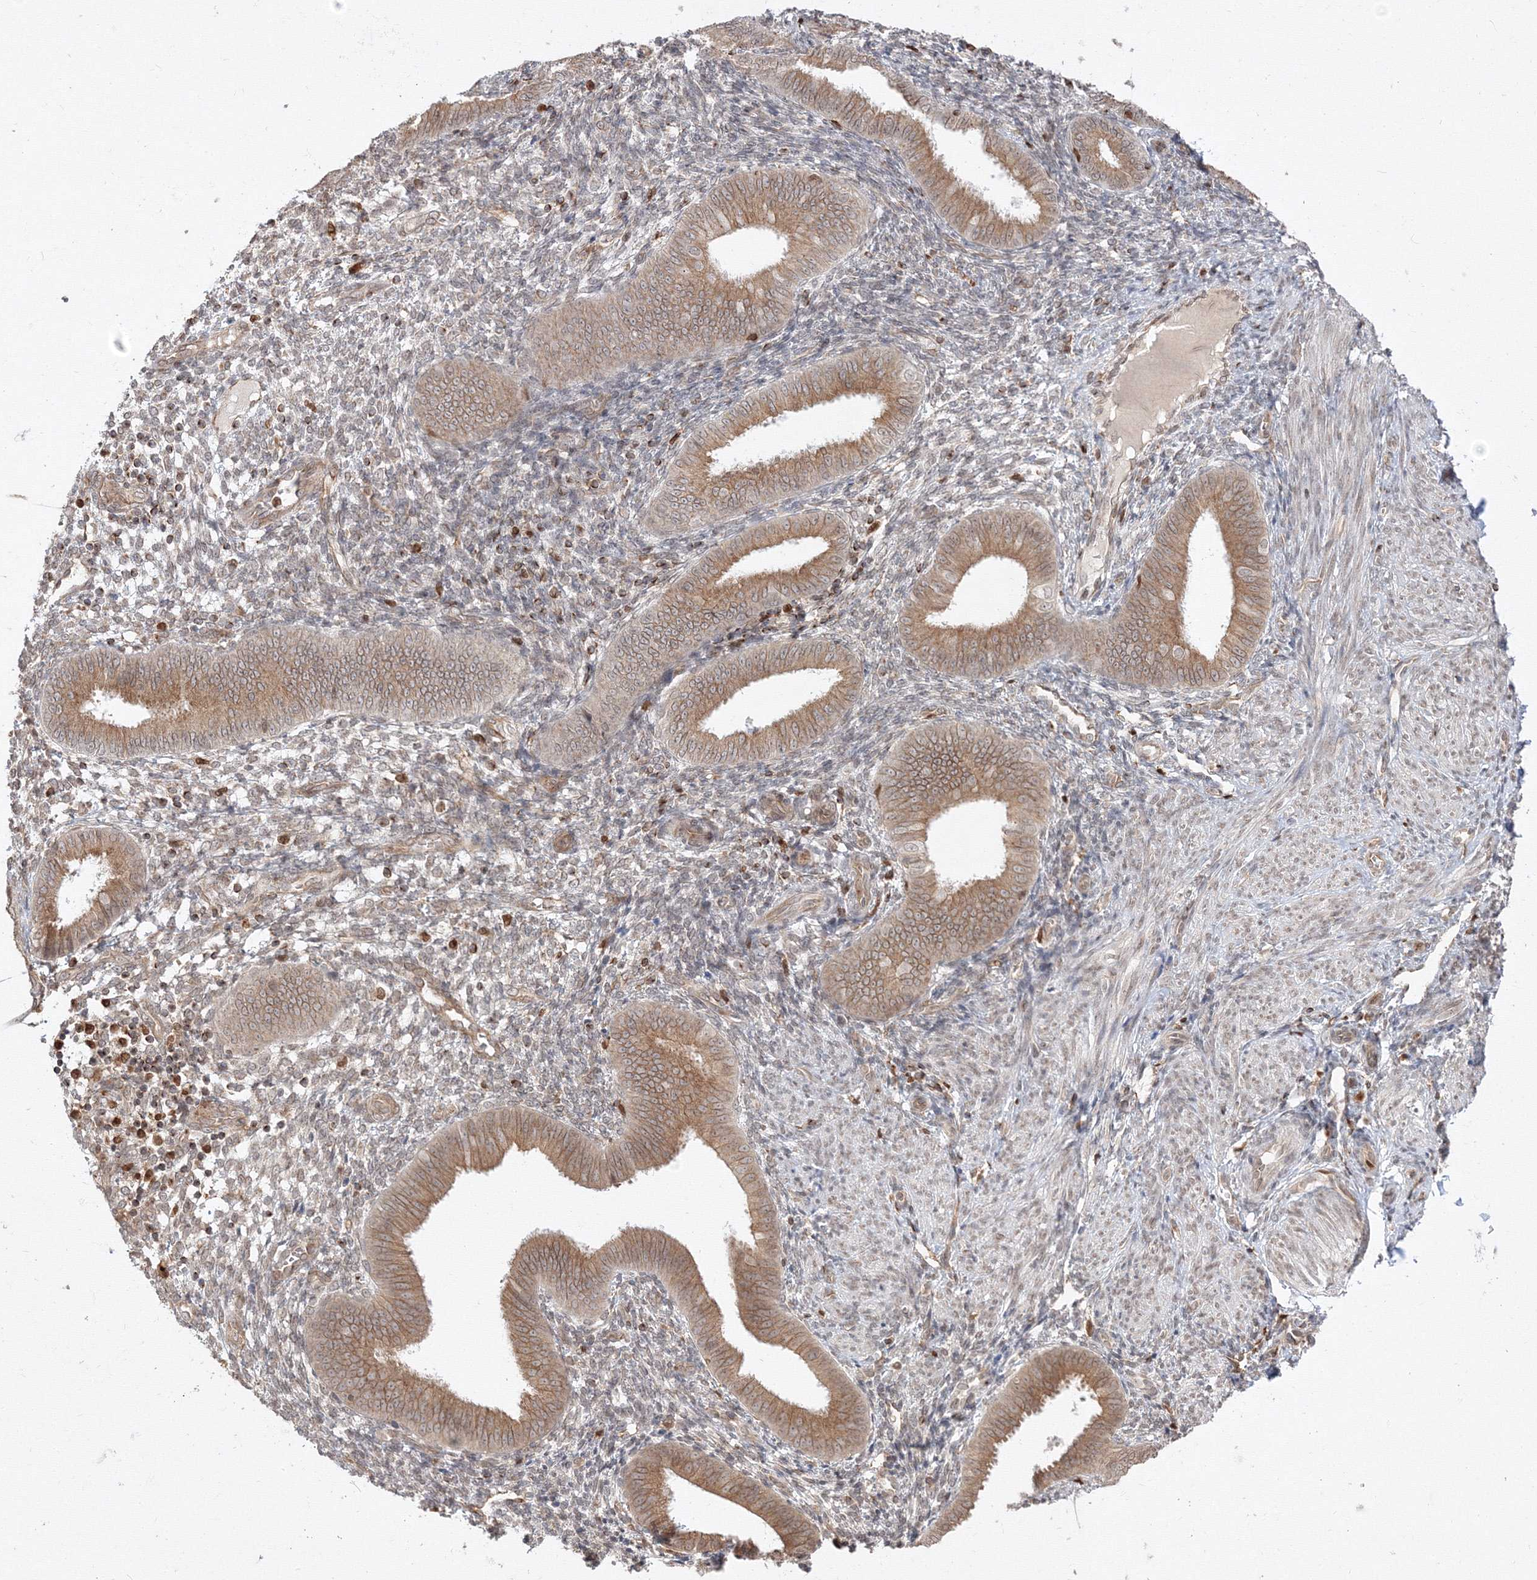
{"staining": {"intensity": "negative", "quantity": "none", "location": "none"}, "tissue": "endometrium", "cell_type": "Cells in endometrial stroma", "image_type": "normal", "snomed": [{"axis": "morphology", "description": "Normal tissue, NOS"}, {"axis": "topography", "description": "Uterus"}, {"axis": "topography", "description": "Endometrium"}], "caption": "A histopathology image of endometrium stained for a protein reveals no brown staining in cells in endometrial stroma. (Immunohistochemistry, brightfield microscopy, high magnification).", "gene": "TMEM50B", "patient": {"sex": "female", "age": 48}}